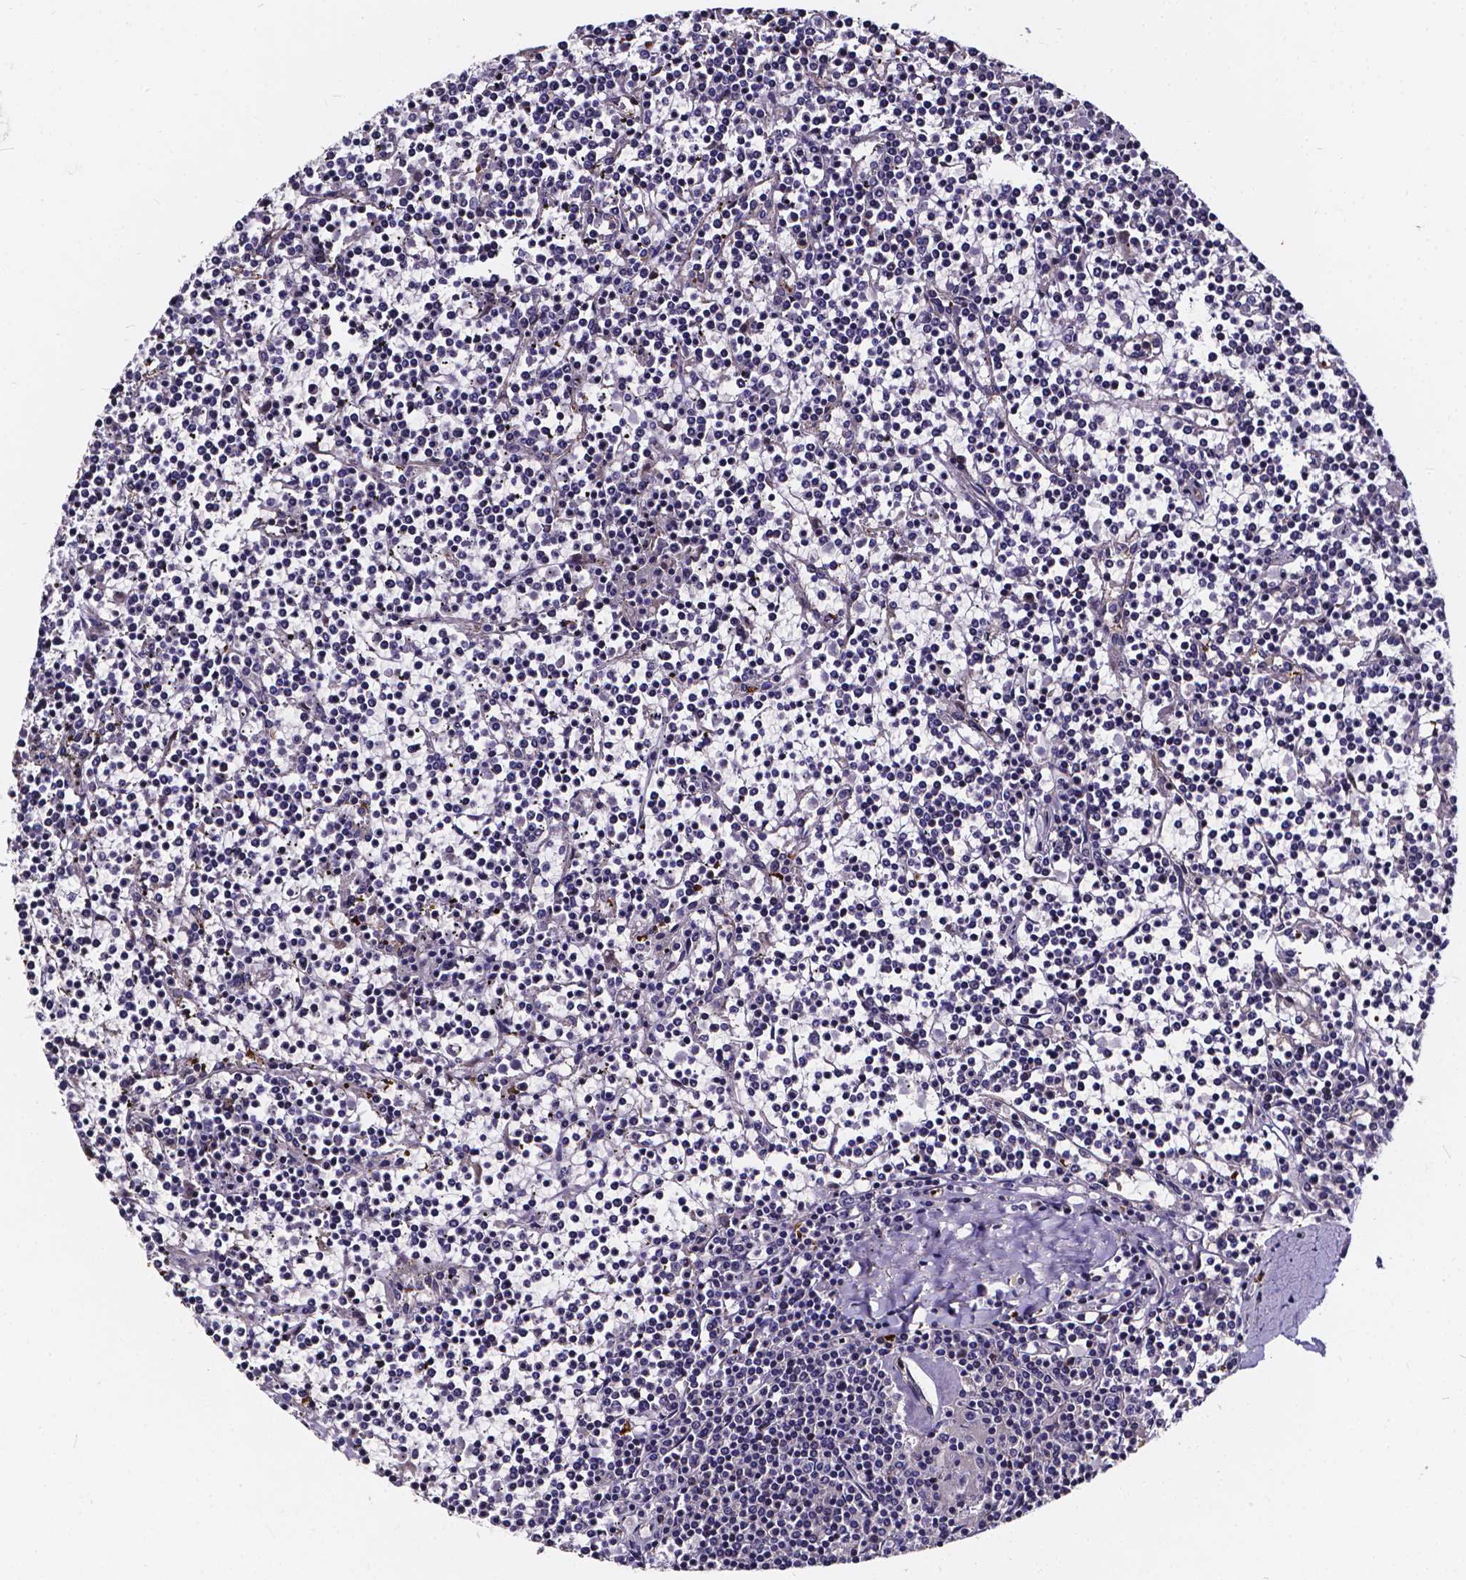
{"staining": {"intensity": "negative", "quantity": "none", "location": "none"}, "tissue": "lymphoma", "cell_type": "Tumor cells", "image_type": "cancer", "snomed": [{"axis": "morphology", "description": "Malignant lymphoma, non-Hodgkin's type, Low grade"}, {"axis": "topography", "description": "Spleen"}], "caption": "An immunohistochemistry histopathology image of lymphoma is shown. There is no staining in tumor cells of lymphoma.", "gene": "SOWAHA", "patient": {"sex": "female", "age": 19}}